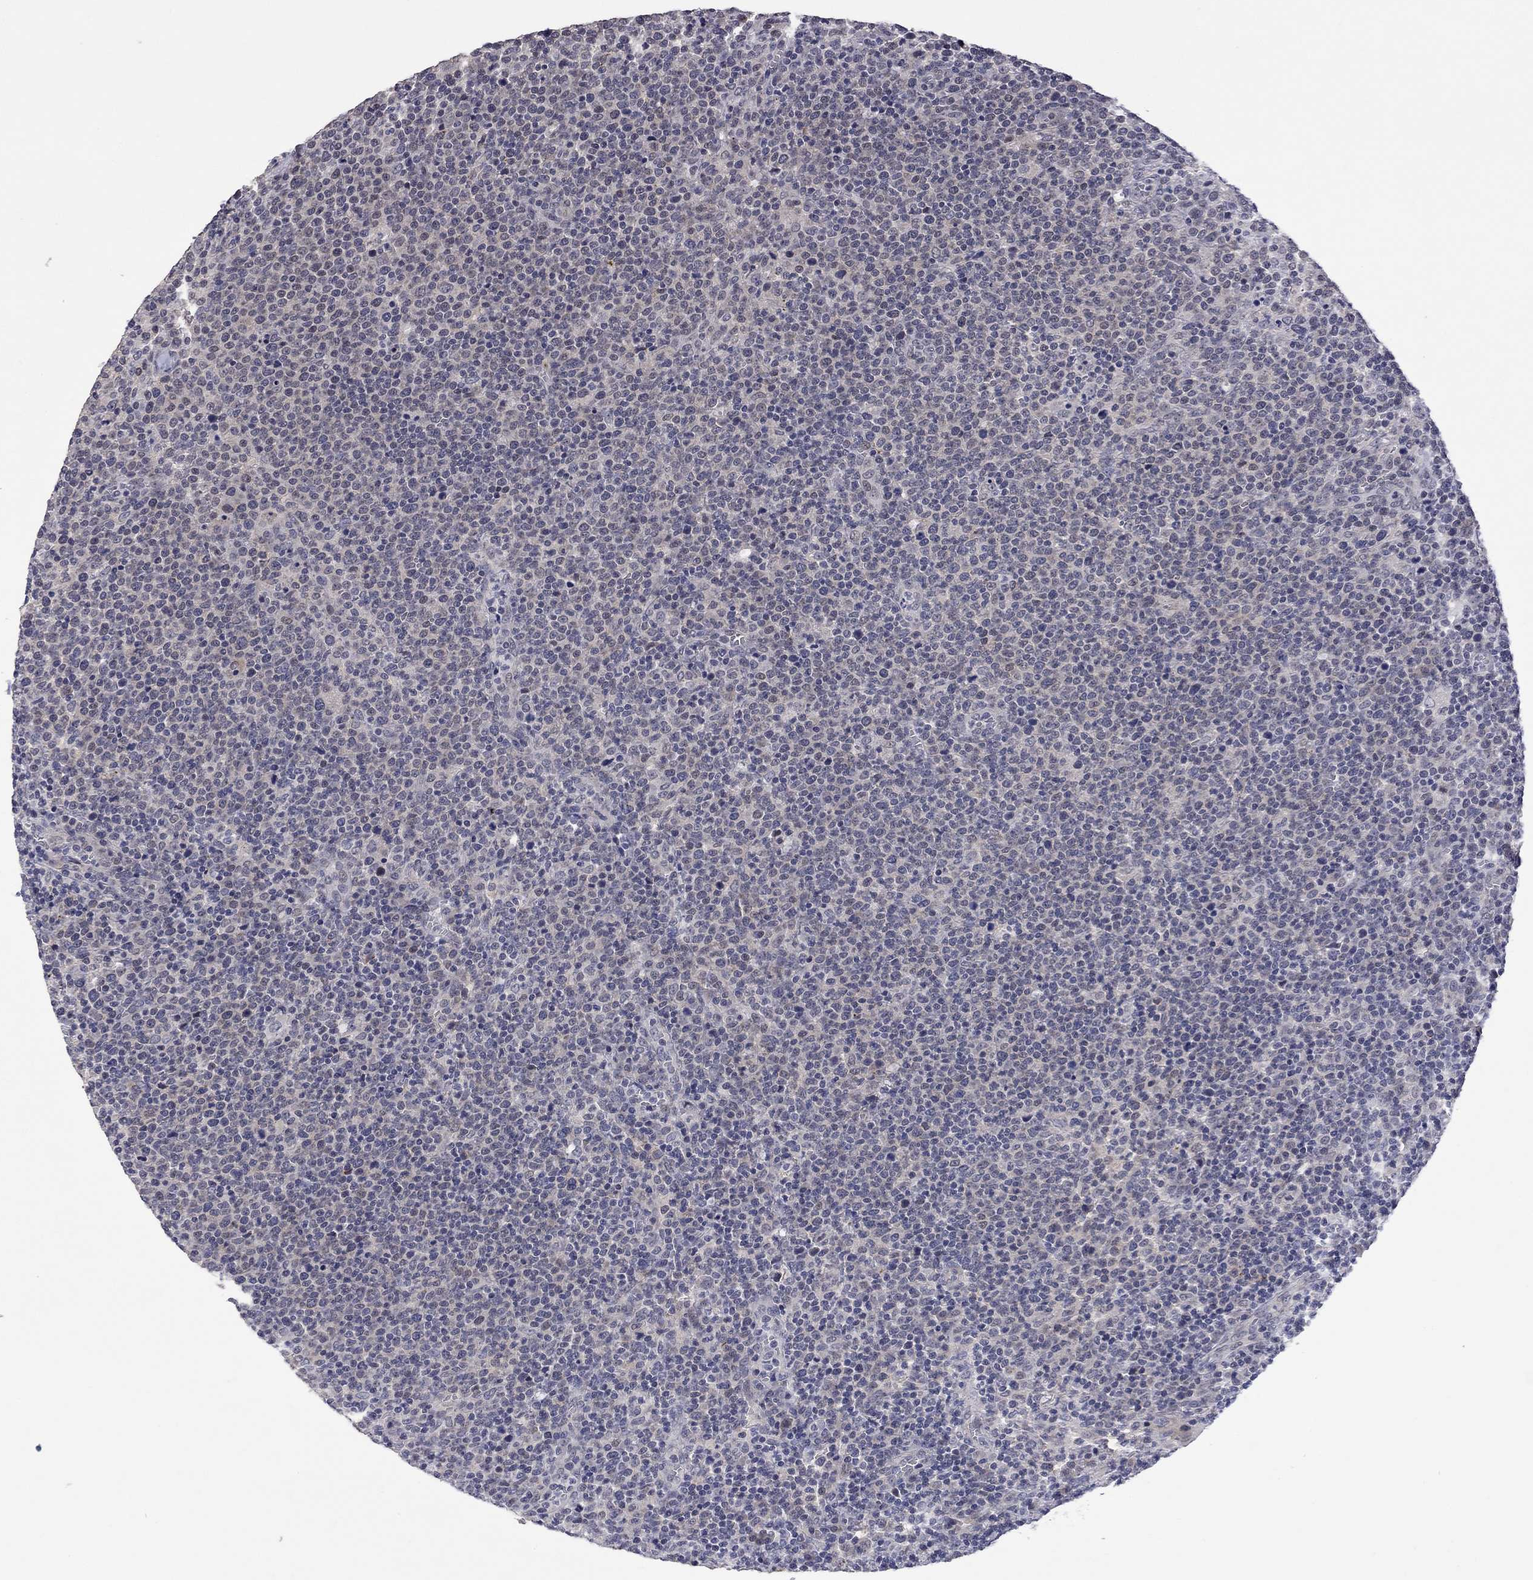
{"staining": {"intensity": "negative", "quantity": "none", "location": "none"}, "tissue": "lymphoma", "cell_type": "Tumor cells", "image_type": "cancer", "snomed": [{"axis": "morphology", "description": "Malignant lymphoma, non-Hodgkin's type, High grade"}, {"axis": "topography", "description": "Lymph node"}], "caption": "Immunohistochemistry photomicrograph of neoplastic tissue: human lymphoma stained with DAB shows no significant protein staining in tumor cells.", "gene": "FABP12", "patient": {"sex": "male", "age": 61}}